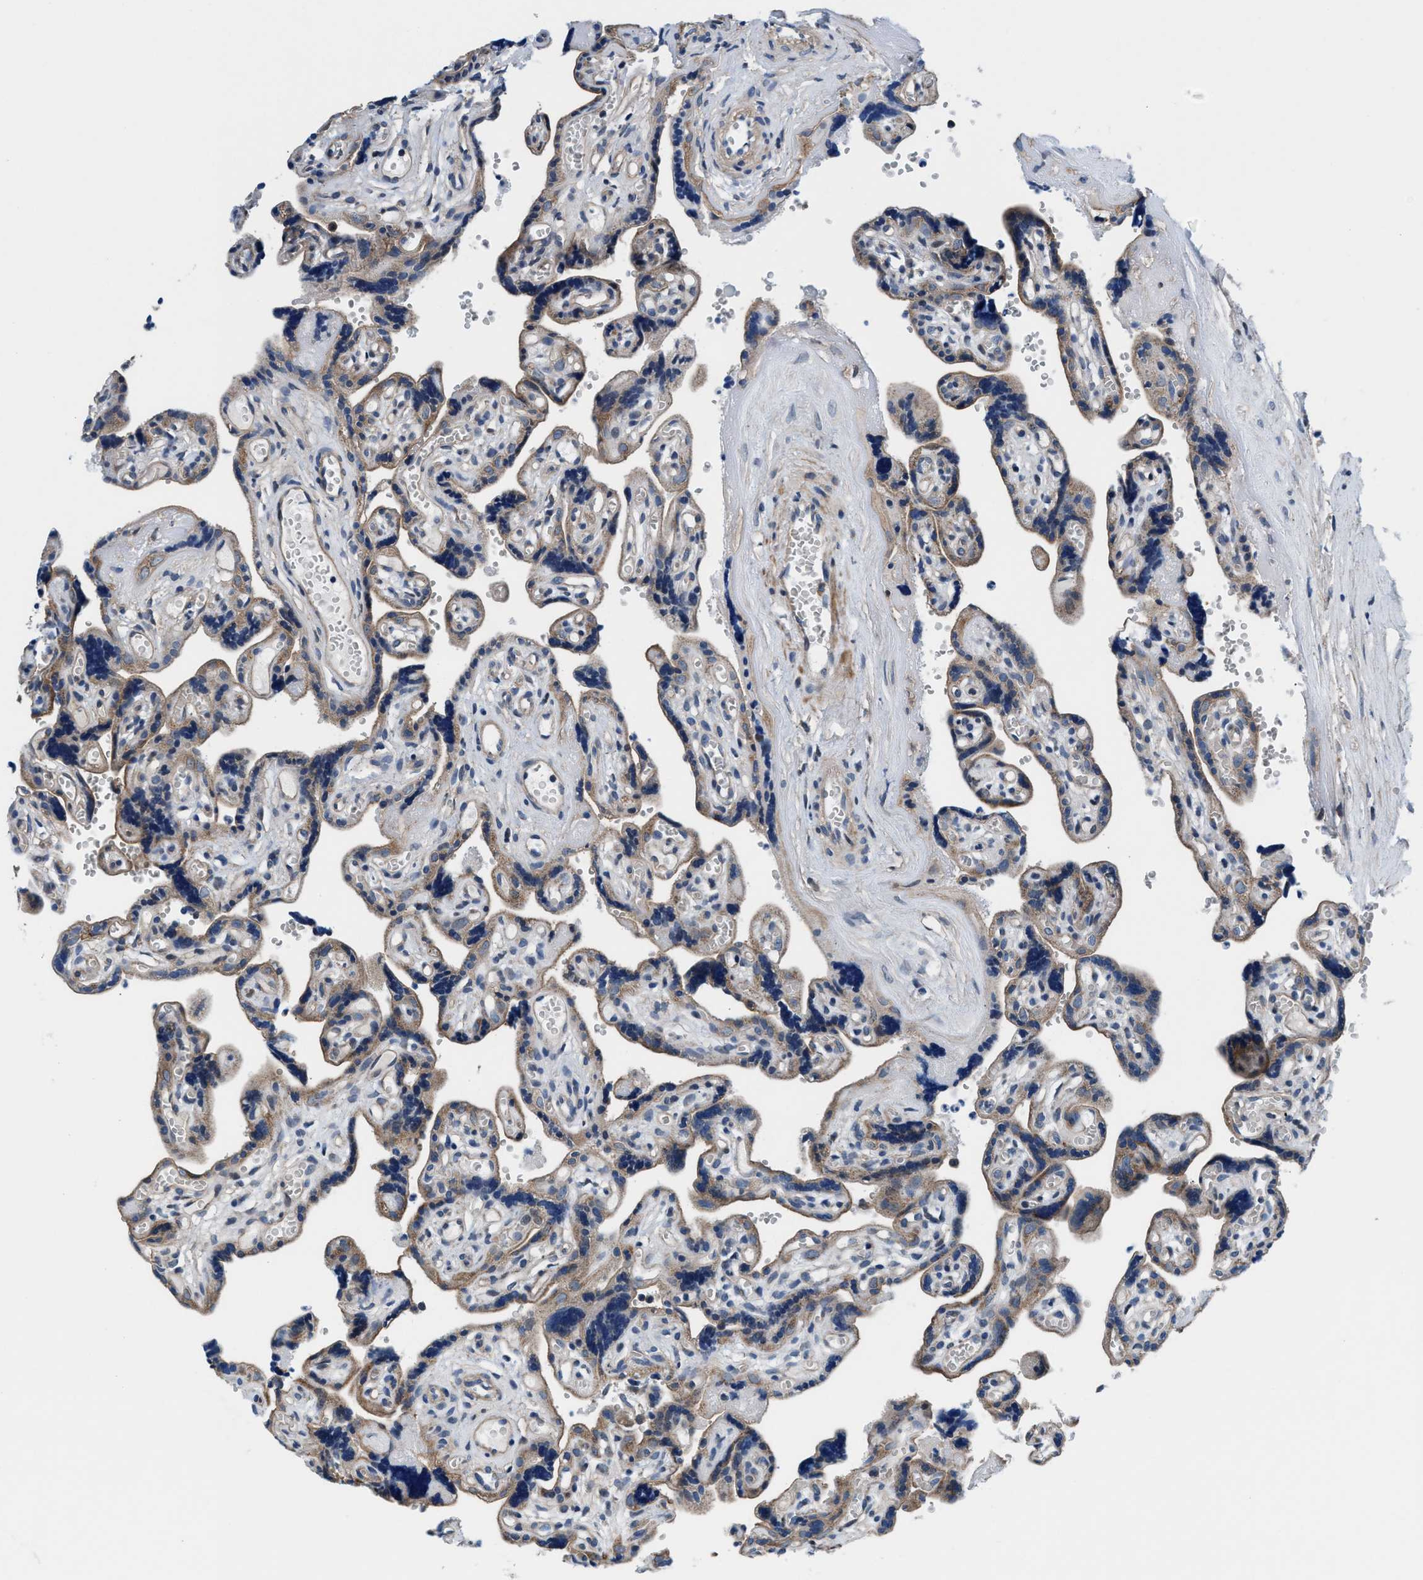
{"staining": {"intensity": "moderate", "quantity": ">75%", "location": "cytoplasmic/membranous"}, "tissue": "placenta", "cell_type": "Decidual cells", "image_type": "normal", "snomed": [{"axis": "morphology", "description": "Normal tissue, NOS"}, {"axis": "topography", "description": "Placenta"}], "caption": "Placenta stained with a brown dye exhibits moderate cytoplasmic/membranous positive staining in about >75% of decidual cells.", "gene": "NKTR", "patient": {"sex": "female", "age": 30}}